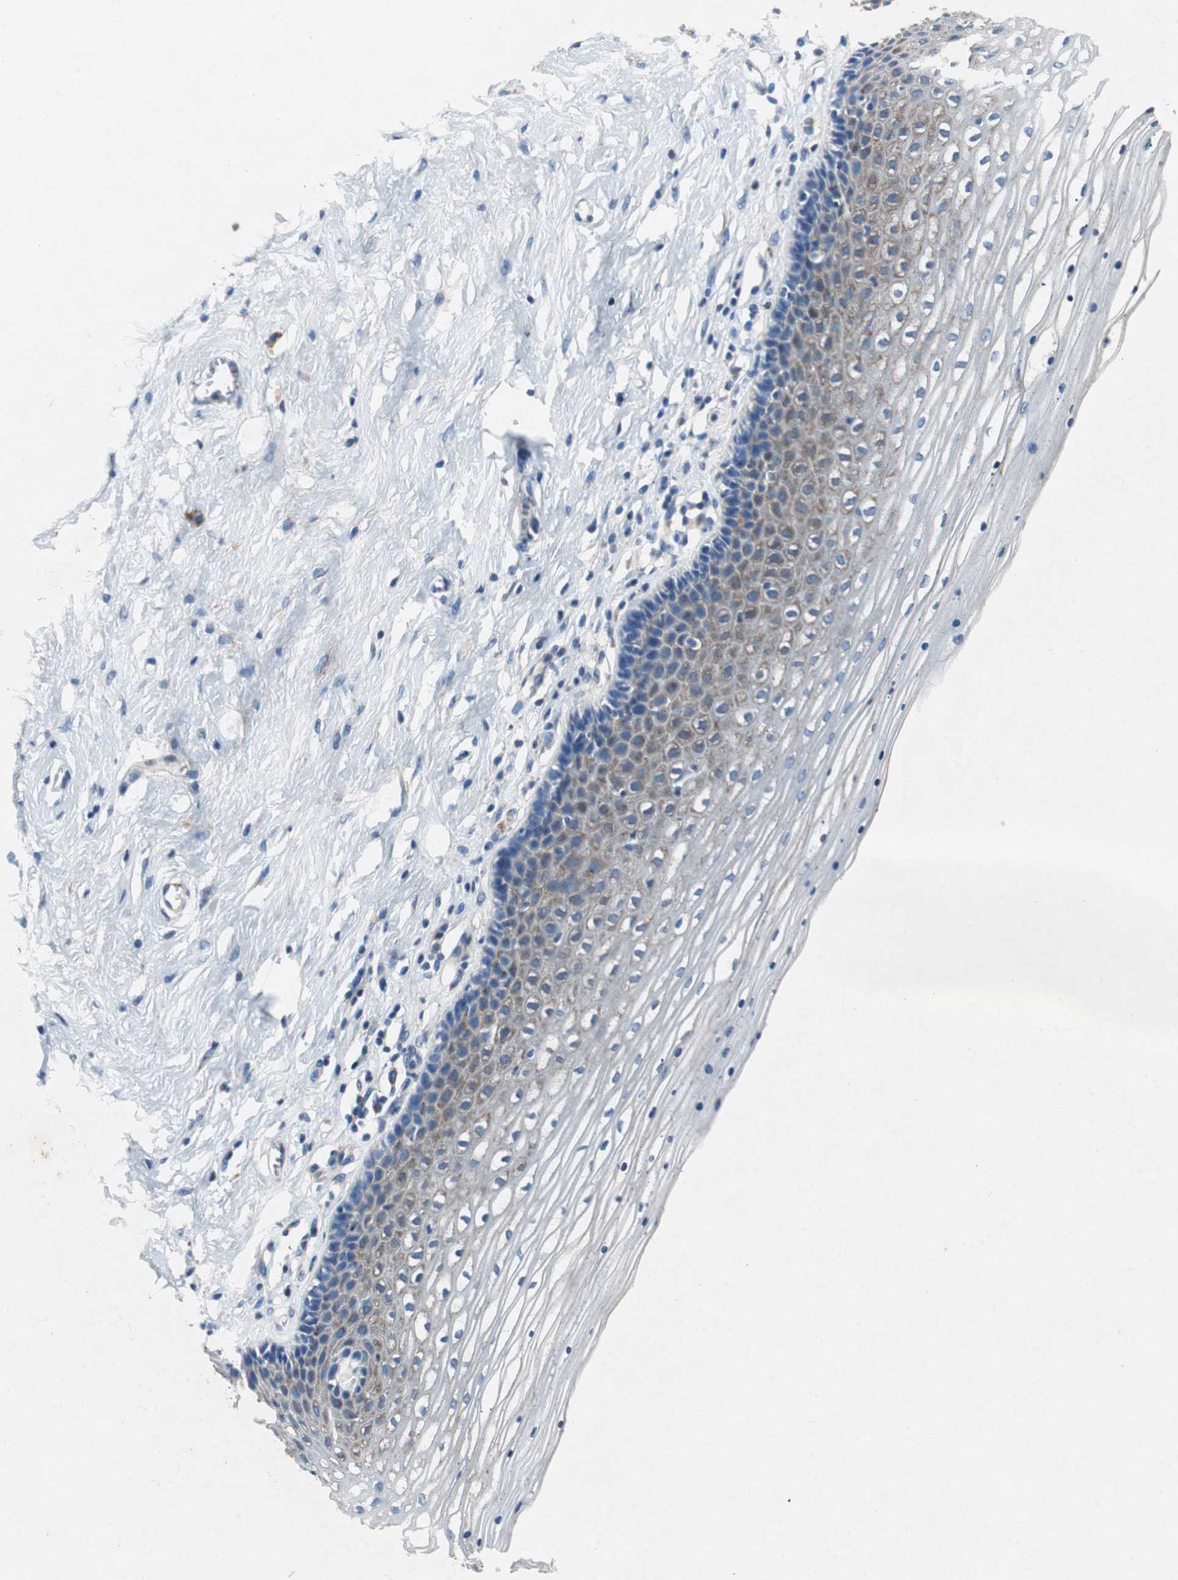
{"staining": {"intensity": "moderate", "quantity": "25%-75%", "location": "cytoplasmic/membranous"}, "tissue": "cervix", "cell_type": "Glandular cells", "image_type": "normal", "snomed": [{"axis": "morphology", "description": "Normal tissue, NOS"}, {"axis": "topography", "description": "Cervix"}], "caption": "This micrograph exhibits unremarkable cervix stained with IHC to label a protein in brown. The cytoplasmic/membranous of glandular cells show moderate positivity for the protein. Nuclei are counter-stained blue.", "gene": "RPL35", "patient": {"sex": "female", "age": 39}}